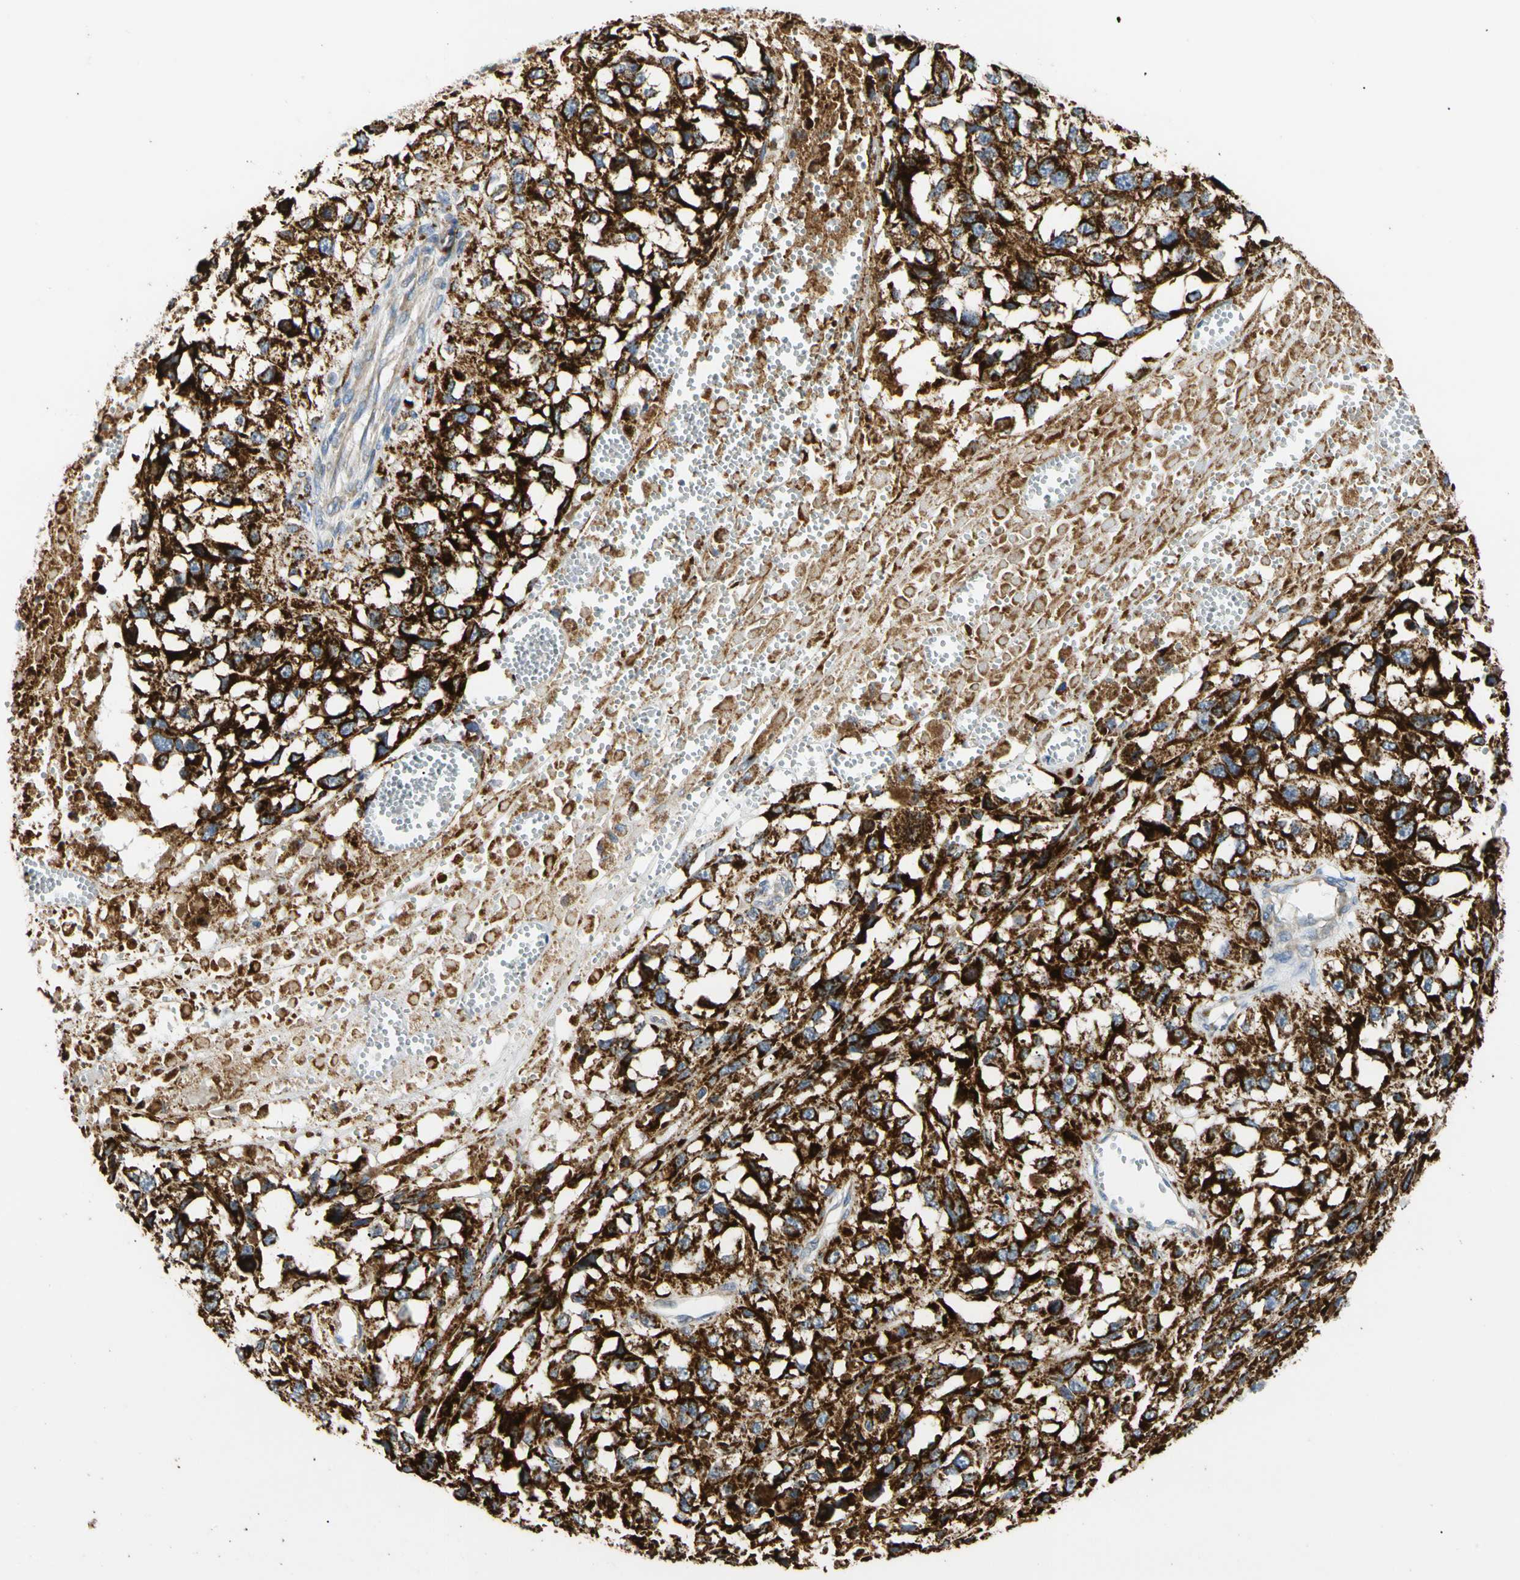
{"staining": {"intensity": "strong", "quantity": ">75%", "location": "cytoplasmic/membranous"}, "tissue": "melanoma", "cell_type": "Tumor cells", "image_type": "cancer", "snomed": [{"axis": "morphology", "description": "Malignant melanoma, Metastatic site"}, {"axis": "topography", "description": "Lymph node"}], "caption": "The histopathology image reveals immunohistochemical staining of malignant melanoma (metastatic site). There is strong cytoplasmic/membranous expression is identified in approximately >75% of tumor cells.", "gene": "PLGRKT", "patient": {"sex": "male", "age": 59}}